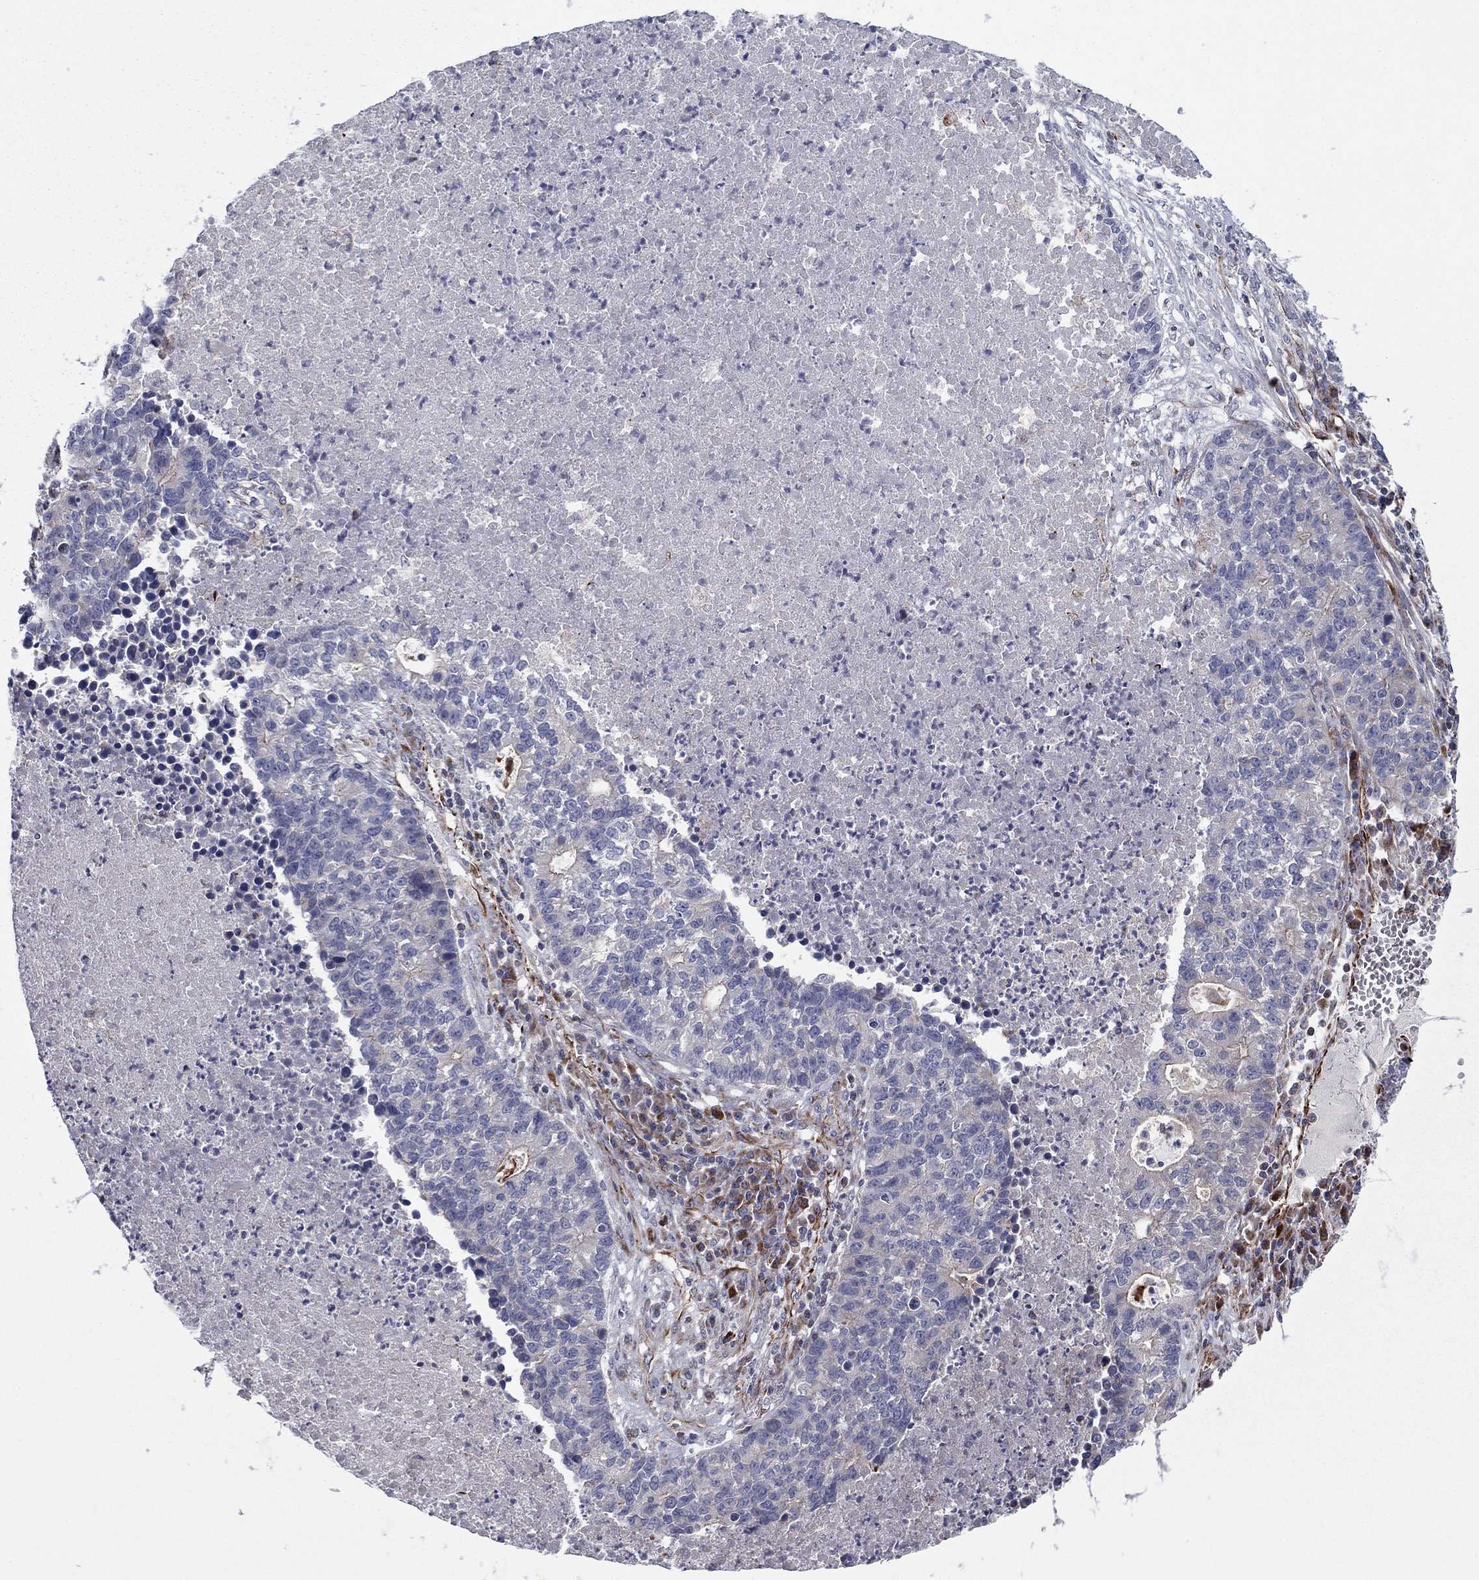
{"staining": {"intensity": "negative", "quantity": "none", "location": "none"}, "tissue": "lung cancer", "cell_type": "Tumor cells", "image_type": "cancer", "snomed": [{"axis": "morphology", "description": "Adenocarcinoma, NOS"}, {"axis": "topography", "description": "Lung"}], "caption": "Immunohistochemical staining of human lung adenocarcinoma exhibits no significant positivity in tumor cells.", "gene": "CLSTN1", "patient": {"sex": "male", "age": 57}}